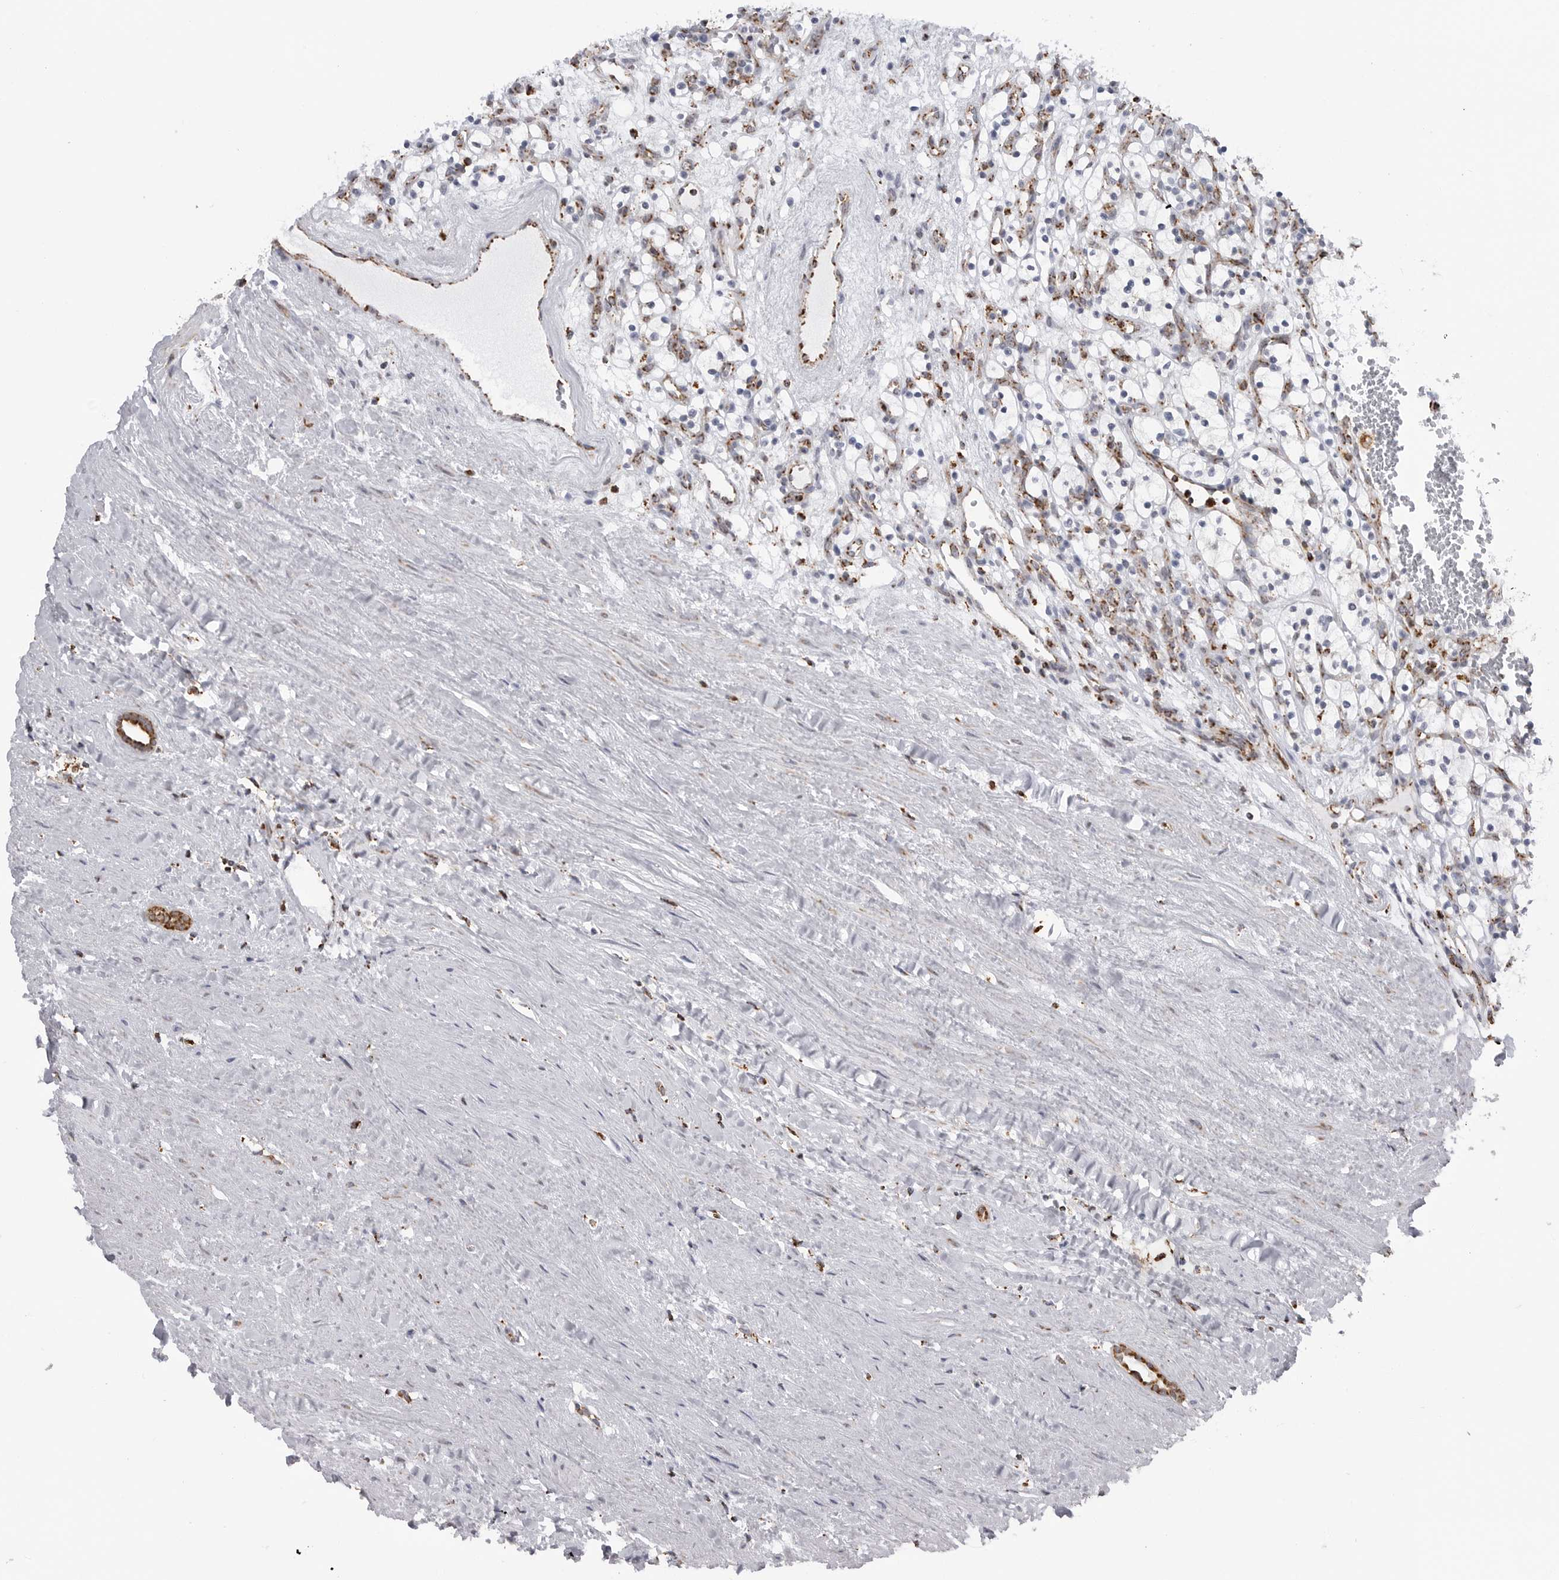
{"staining": {"intensity": "negative", "quantity": "none", "location": "none"}, "tissue": "renal cancer", "cell_type": "Tumor cells", "image_type": "cancer", "snomed": [{"axis": "morphology", "description": "Adenocarcinoma, NOS"}, {"axis": "topography", "description": "Kidney"}], "caption": "A histopathology image of renal cancer stained for a protein shows no brown staining in tumor cells. (IHC, brightfield microscopy, high magnification).", "gene": "COX5A", "patient": {"sex": "female", "age": 57}}